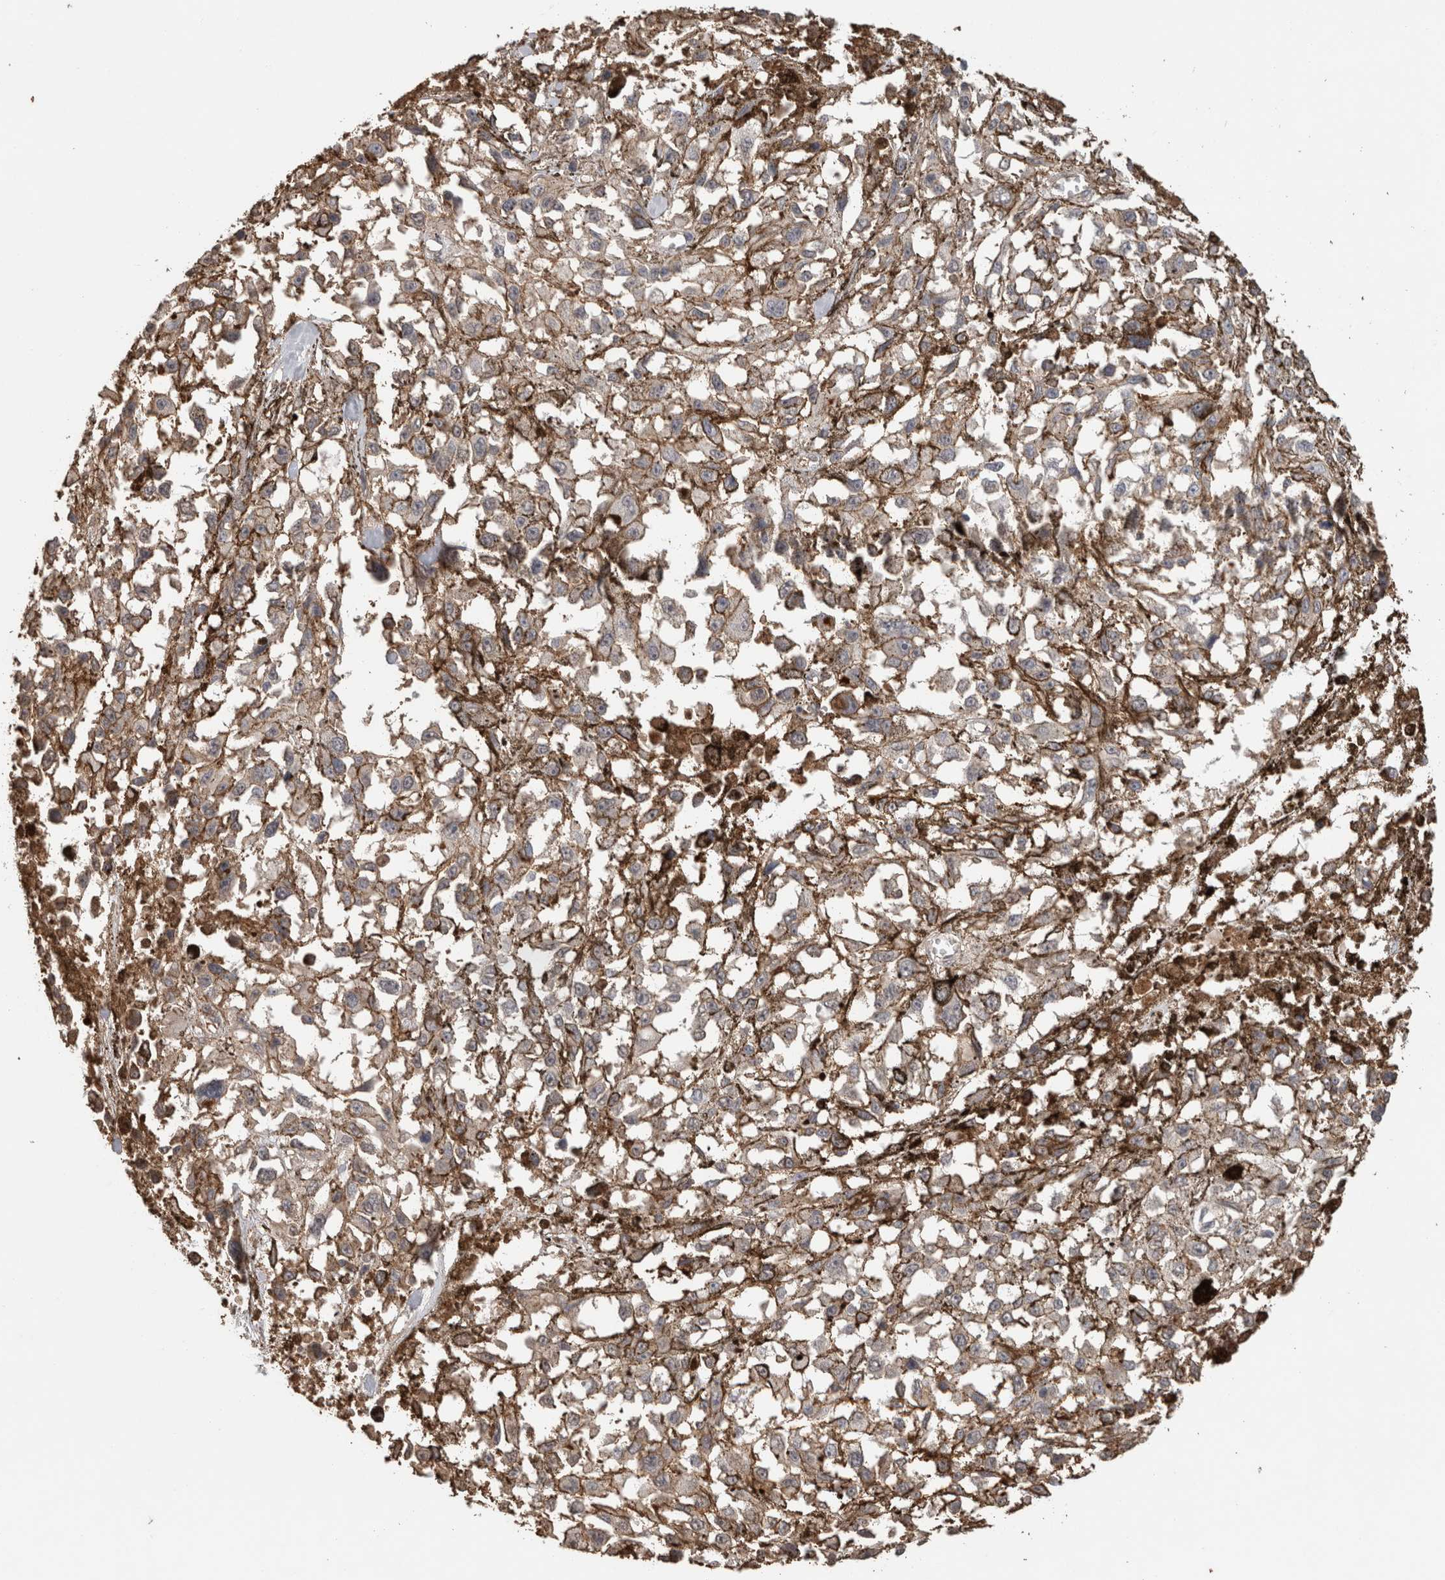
{"staining": {"intensity": "negative", "quantity": "none", "location": "none"}, "tissue": "melanoma", "cell_type": "Tumor cells", "image_type": "cancer", "snomed": [{"axis": "morphology", "description": "Malignant melanoma, Metastatic site"}, {"axis": "topography", "description": "Lymph node"}], "caption": "The image reveals no staining of tumor cells in malignant melanoma (metastatic site). Brightfield microscopy of IHC stained with DAB (brown) and hematoxylin (blue), captured at high magnification.", "gene": "S100A10", "patient": {"sex": "male", "age": 59}}